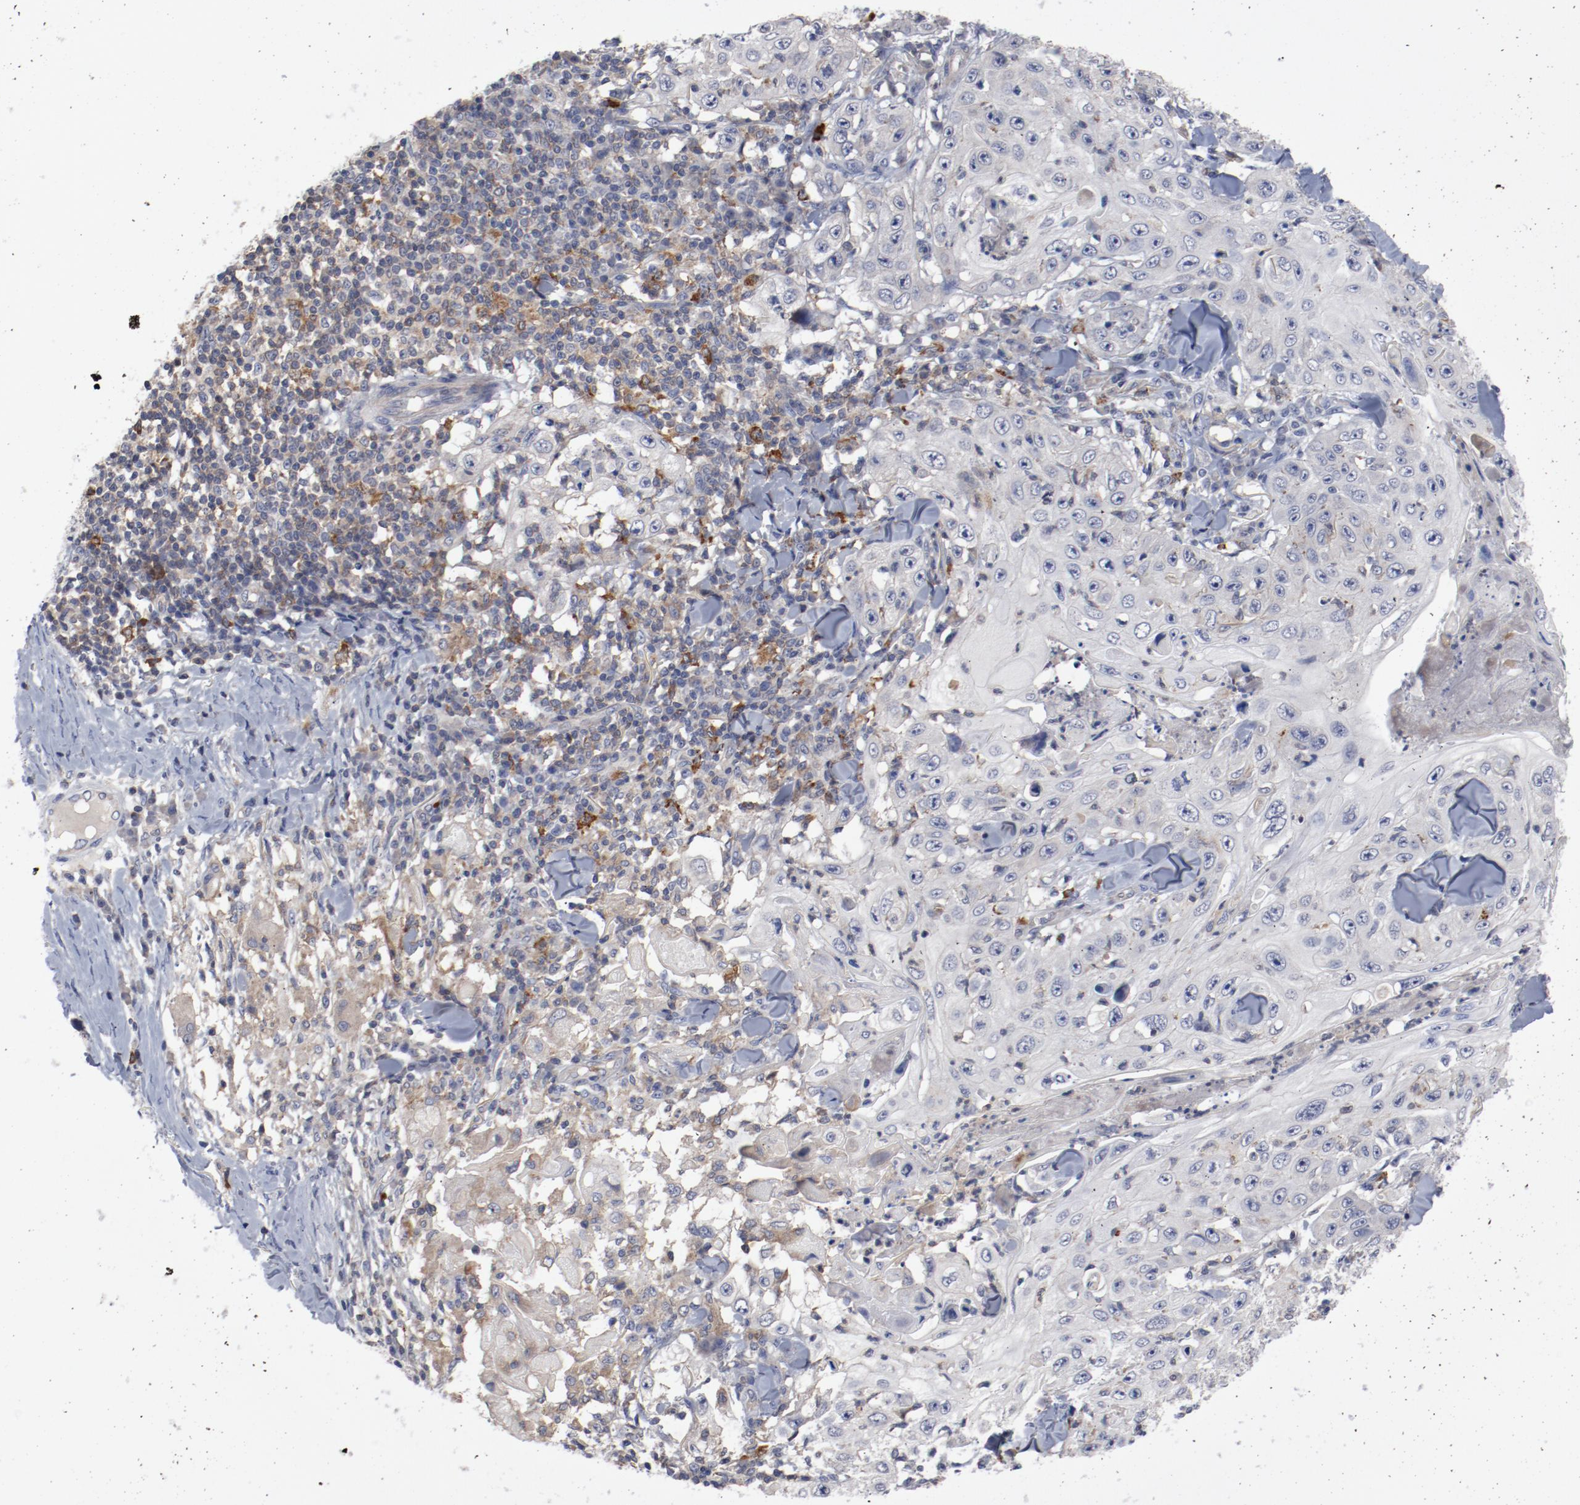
{"staining": {"intensity": "negative", "quantity": "none", "location": "none"}, "tissue": "skin cancer", "cell_type": "Tumor cells", "image_type": "cancer", "snomed": [{"axis": "morphology", "description": "Squamous cell carcinoma, NOS"}, {"axis": "topography", "description": "Skin"}], "caption": "This is an immunohistochemistry (IHC) image of skin squamous cell carcinoma. There is no positivity in tumor cells.", "gene": "CBL", "patient": {"sex": "male", "age": 86}}